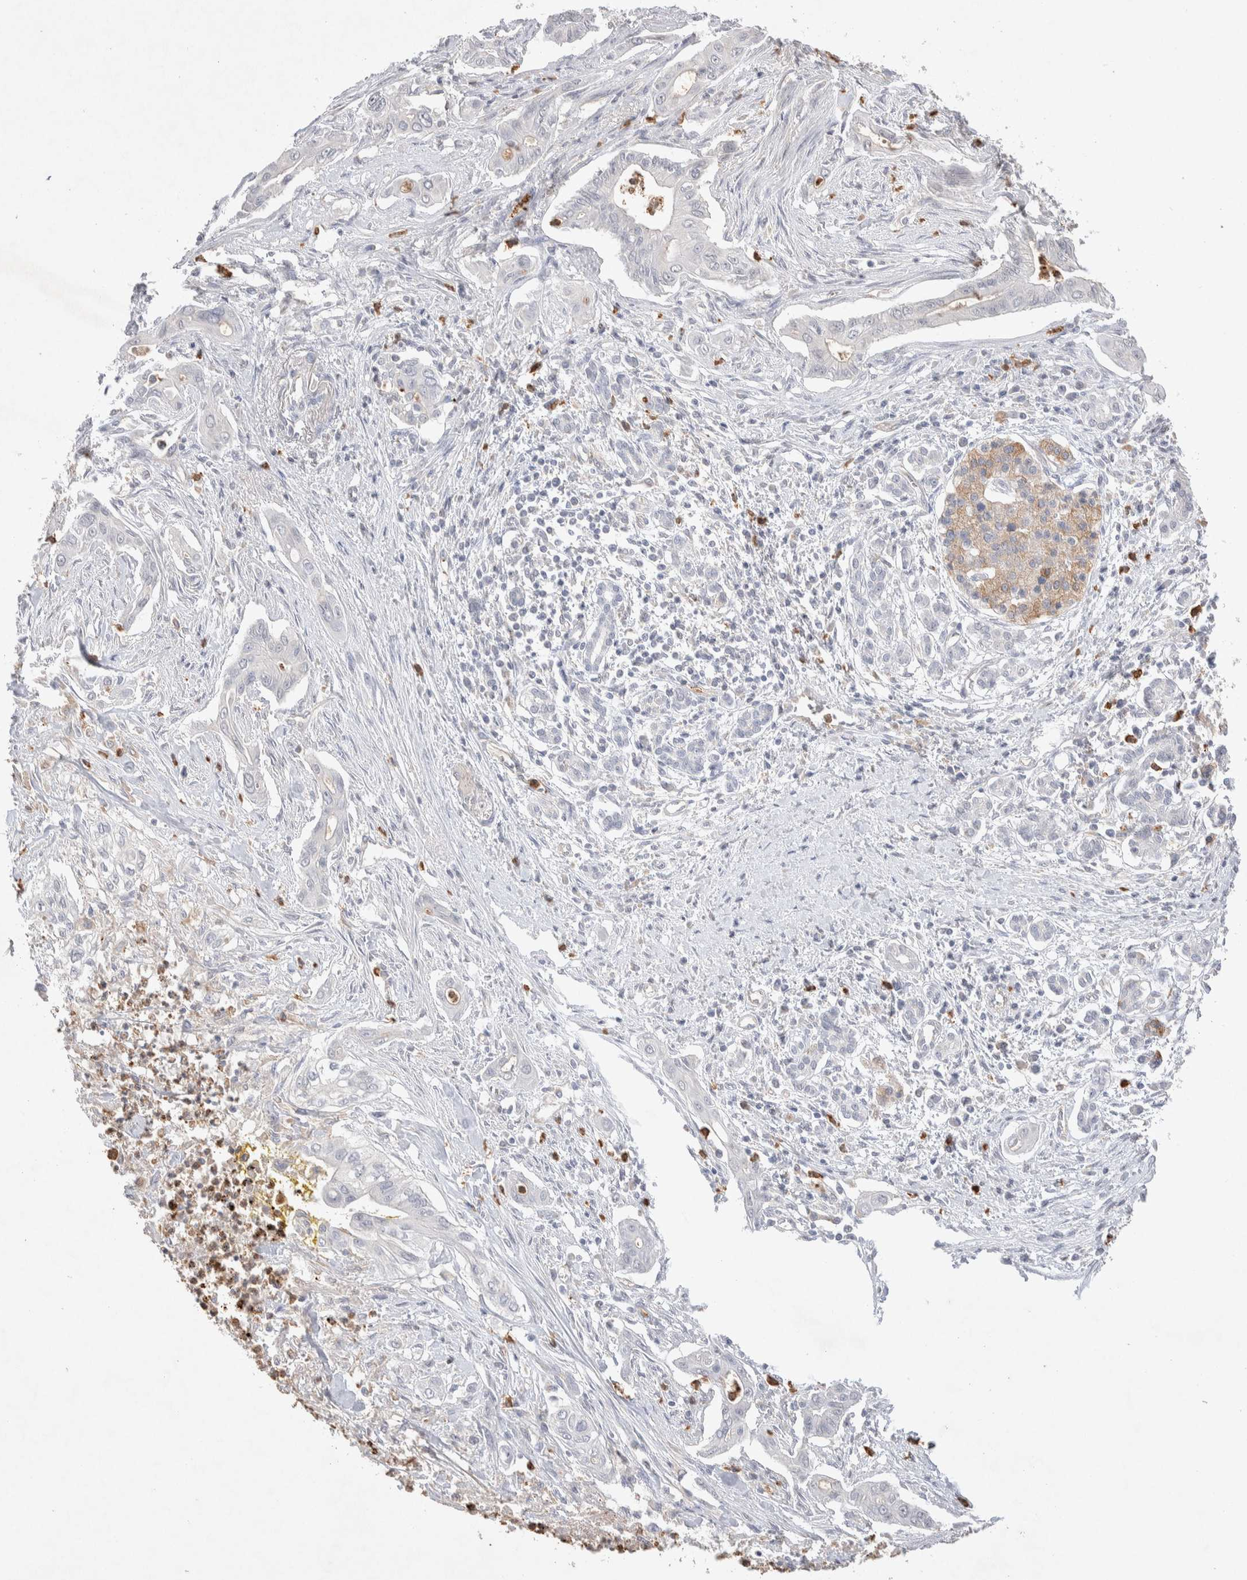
{"staining": {"intensity": "negative", "quantity": "none", "location": "none"}, "tissue": "pancreatic cancer", "cell_type": "Tumor cells", "image_type": "cancer", "snomed": [{"axis": "morphology", "description": "Adenocarcinoma, NOS"}, {"axis": "topography", "description": "Pancreas"}], "caption": "A histopathology image of human adenocarcinoma (pancreatic) is negative for staining in tumor cells. The staining is performed using DAB brown chromogen with nuclei counter-stained in using hematoxylin.", "gene": "FFAR2", "patient": {"sex": "male", "age": 58}}